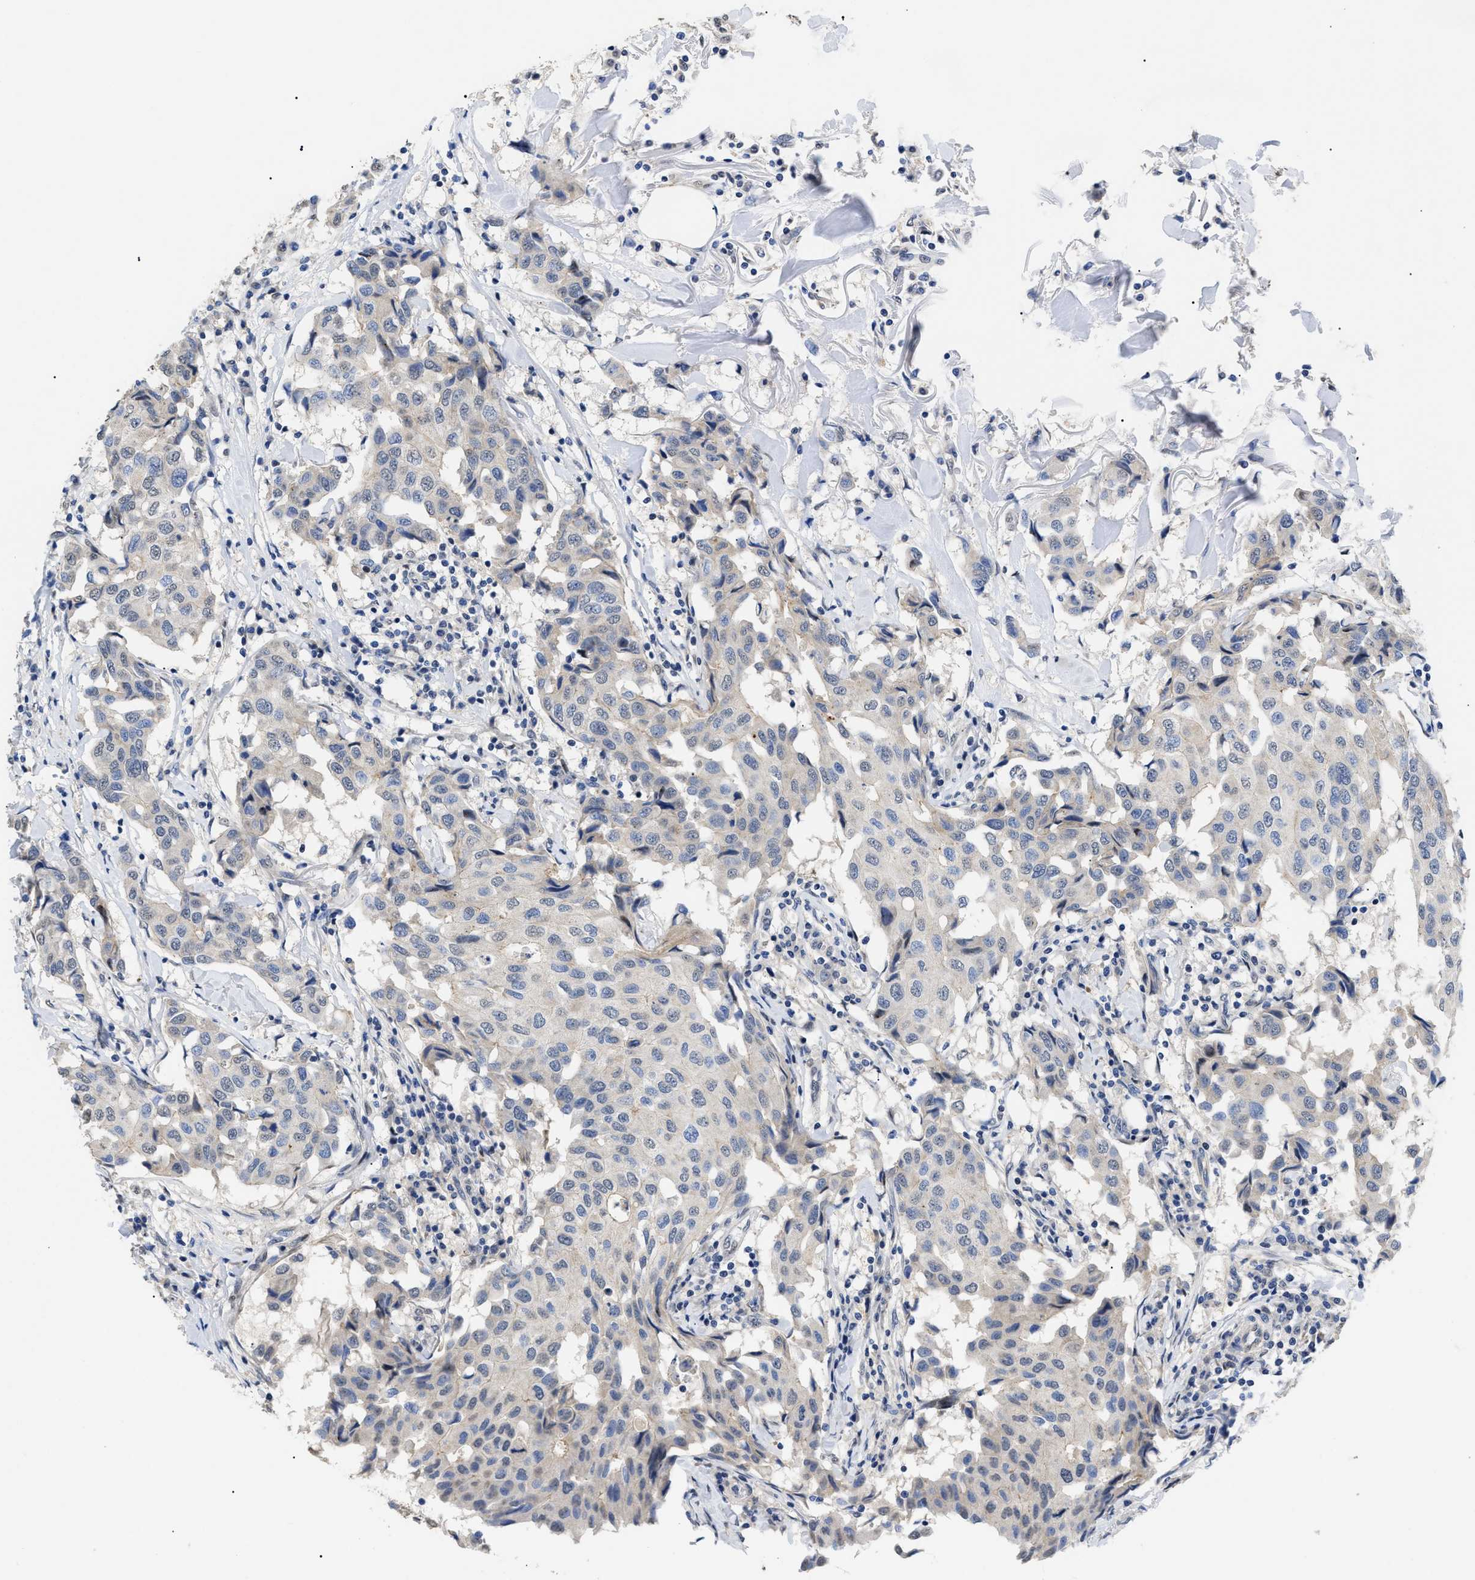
{"staining": {"intensity": "negative", "quantity": "none", "location": "none"}, "tissue": "breast cancer", "cell_type": "Tumor cells", "image_type": "cancer", "snomed": [{"axis": "morphology", "description": "Duct carcinoma"}, {"axis": "topography", "description": "Breast"}], "caption": "Tumor cells are negative for brown protein staining in breast cancer. (DAB (3,3'-diaminobenzidine) immunohistochemistry (IHC) visualized using brightfield microscopy, high magnification).", "gene": "SFXN5", "patient": {"sex": "female", "age": 80}}